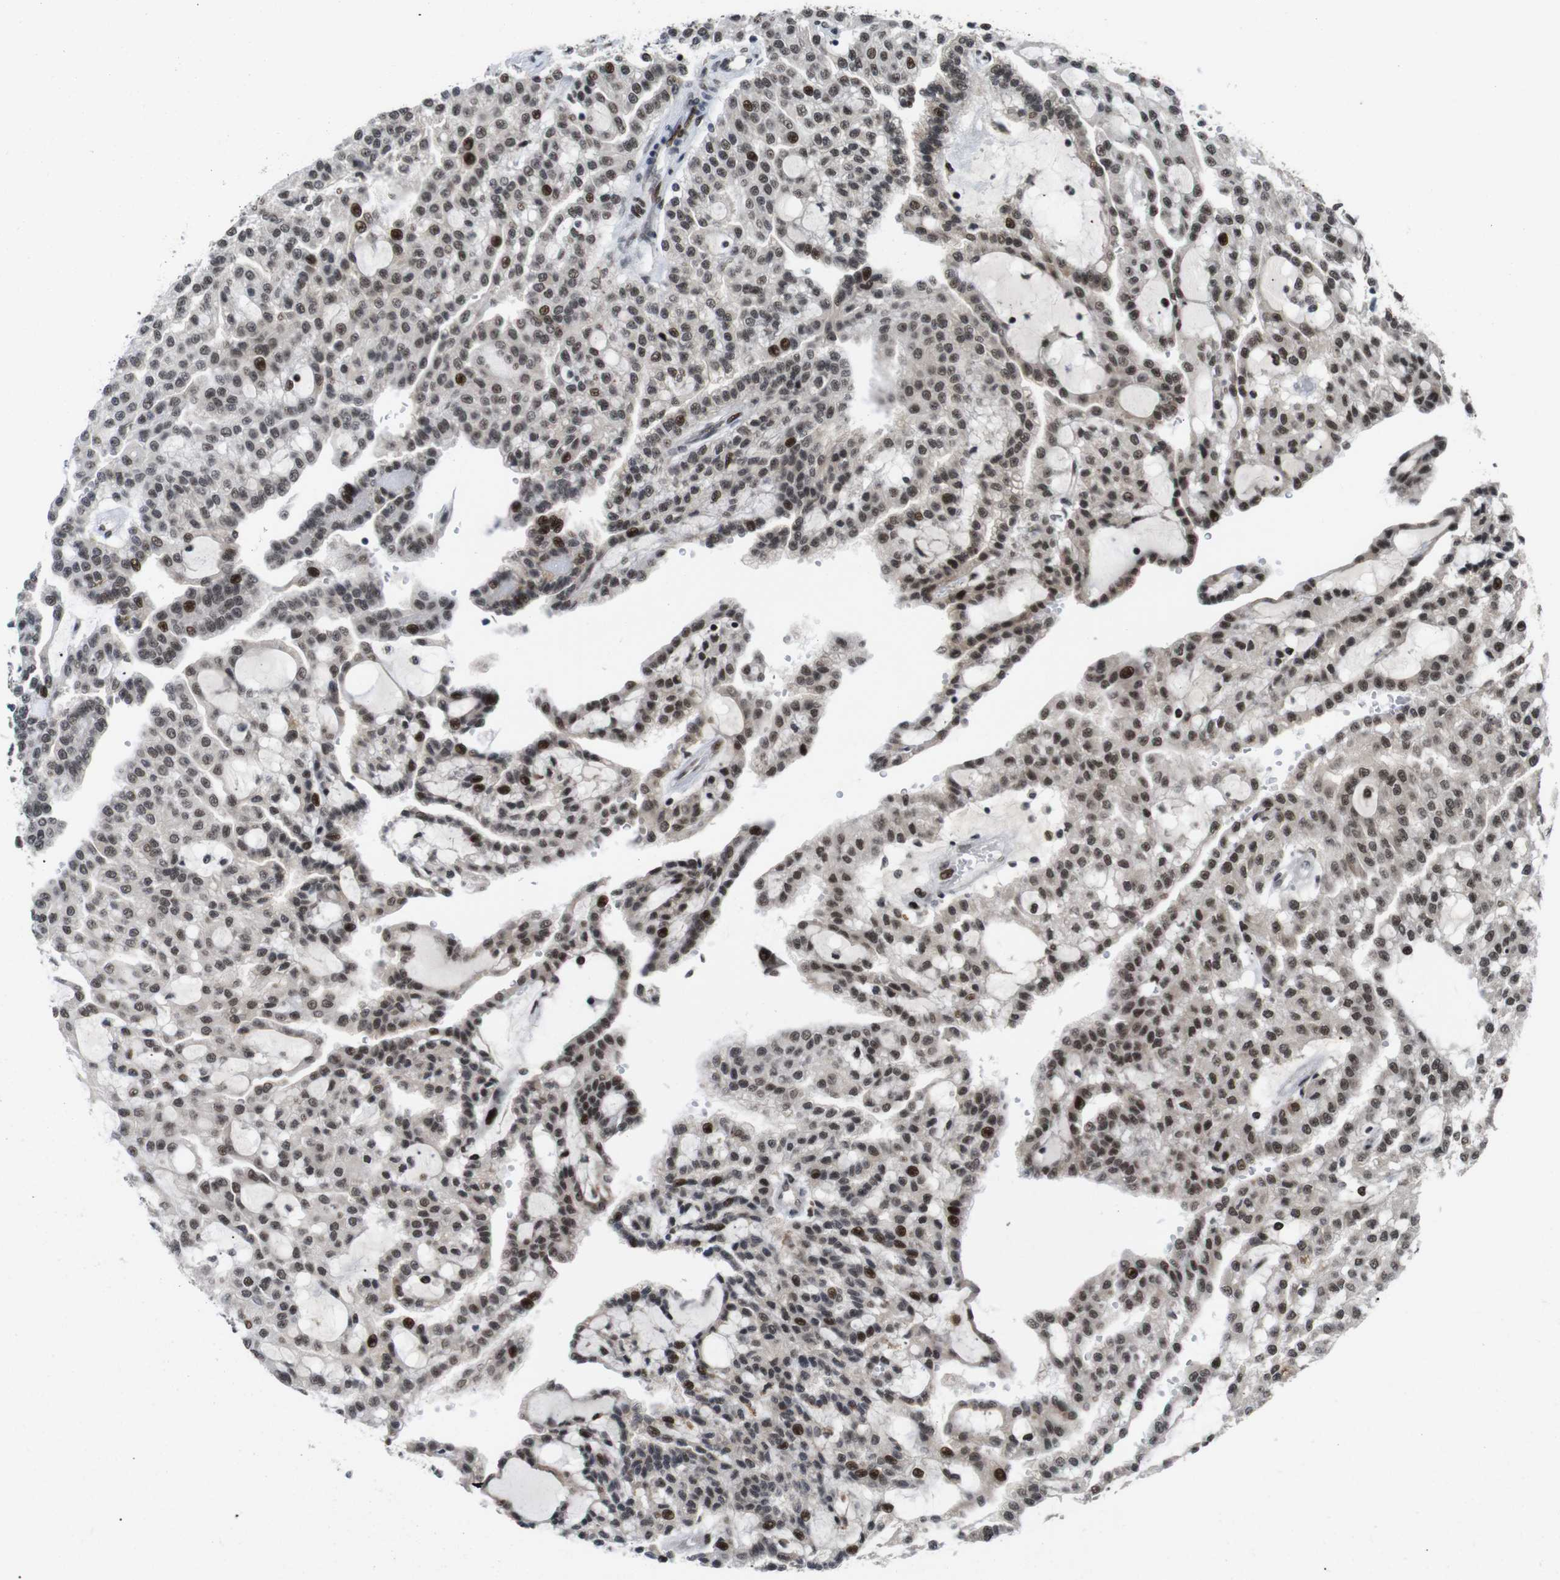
{"staining": {"intensity": "moderate", "quantity": ">75%", "location": "nuclear"}, "tissue": "renal cancer", "cell_type": "Tumor cells", "image_type": "cancer", "snomed": [{"axis": "morphology", "description": "Adenocarcinoma, NOS"}, {"axis": "topography", "description": "Kidney"}], "caption": "Renal cancer was stained to show a protein in brown. There is medium levels of moderate nuclear expression in approximately >75% of tumor cells.", "gene": "EIF4G1", "patient": {"sex": "male", "age": 63}}